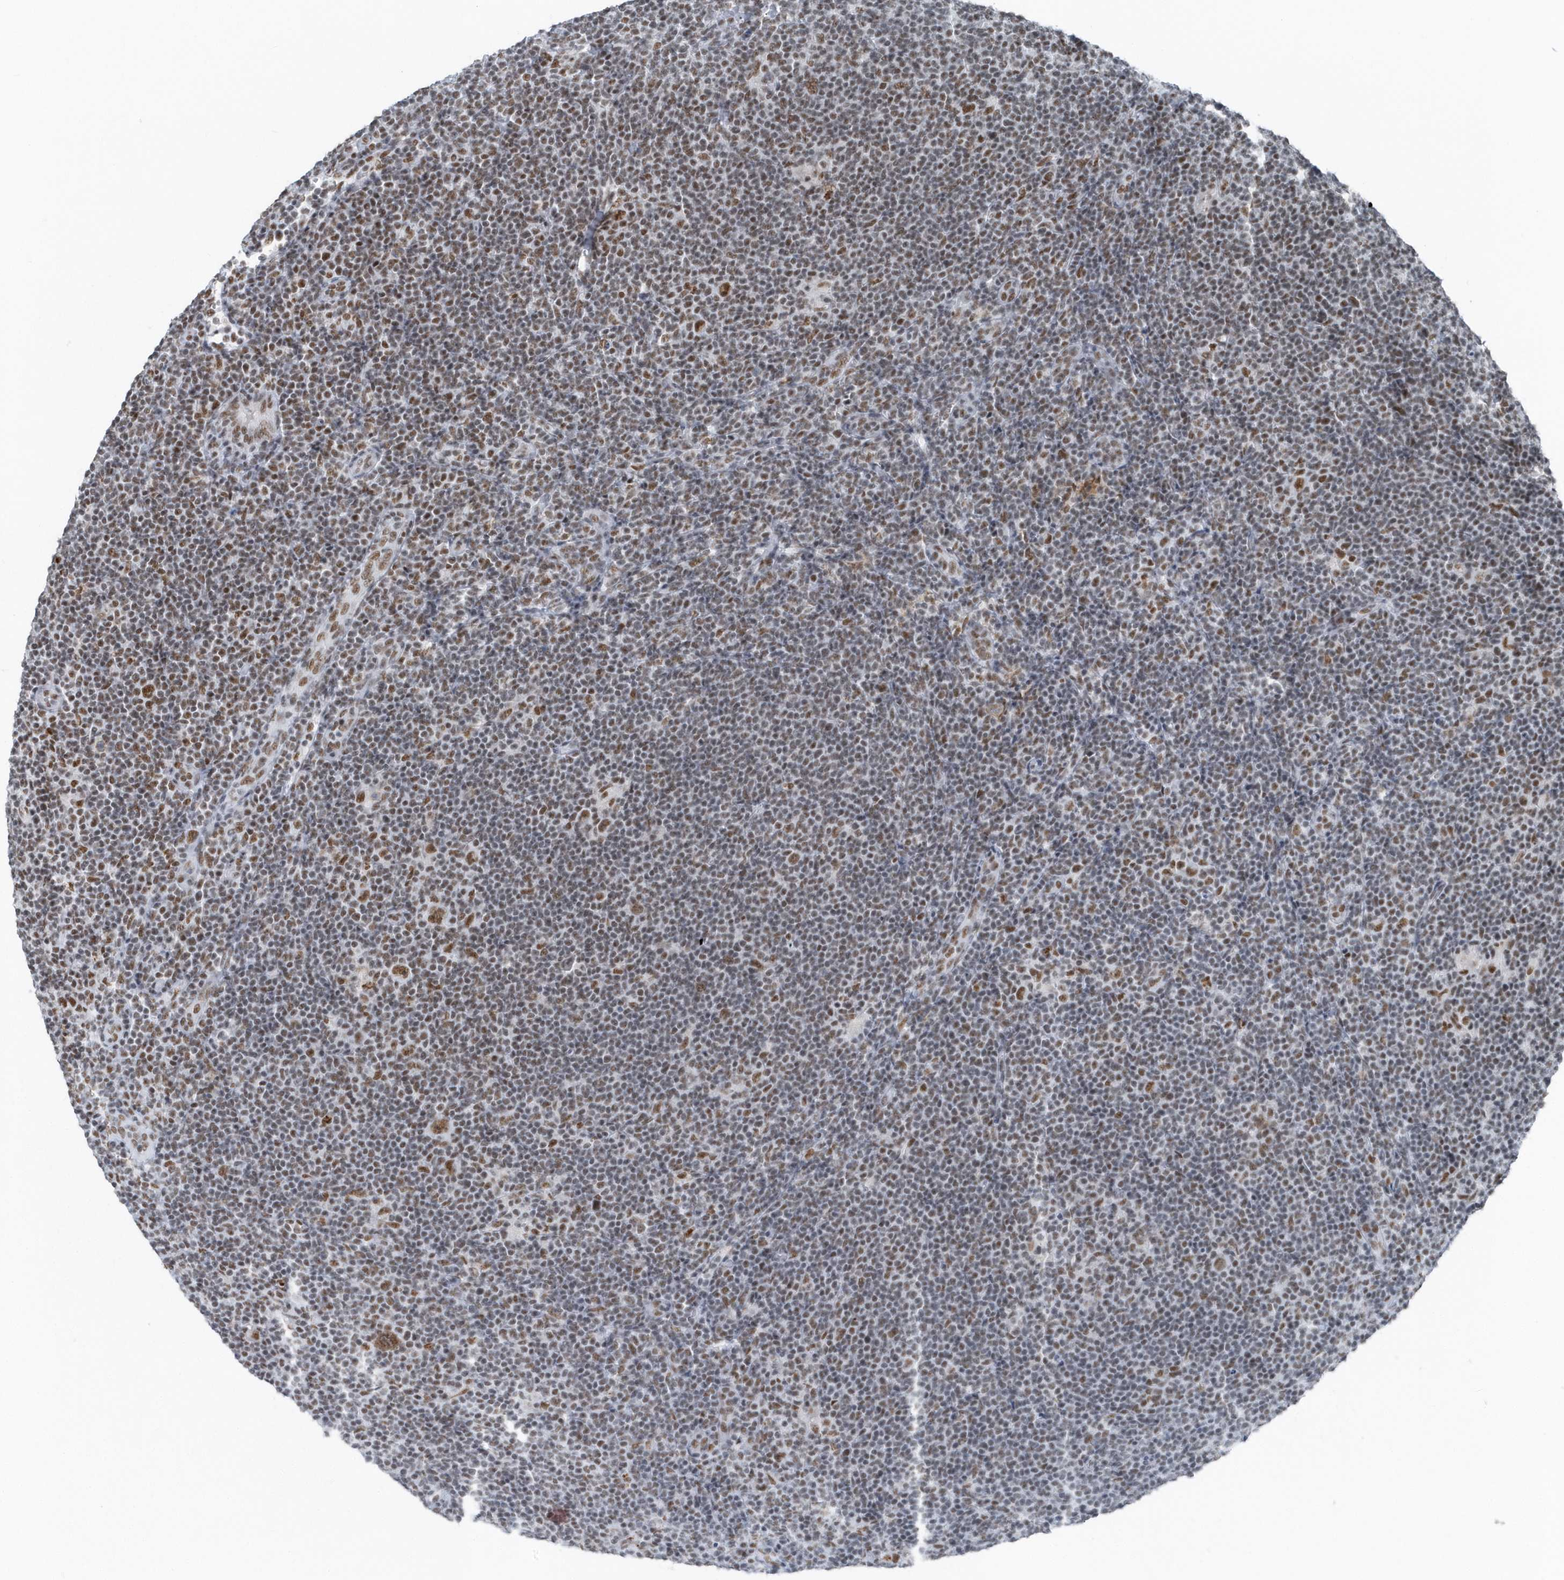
{"staining": {"intensity": "moderate", "quantity": ">75%", "location": "nuclear"}, "tissue": "lymphoma", "cell_type": "Tumor cells", "image_type": "cancer", "snomed": [{"axis": "morphology", "description": "Hodgkin's disease, NOS"}, {"axis": "topography", "description": "Lymph node"}], "caption": "IHC staining of lymphoma, which reveals medium levels of moderate nuclear staining in approximately >75% of tumor cells indicating moderate nuclear protein expression. The staining was performed using DAB (3,3'-diaminobenzidine) (brown) for protein detection and nuclei were counterstained in hematoxylin (blue).", "gene": "FIP1L1", "patient": {"sex": "female", "age": 57}}